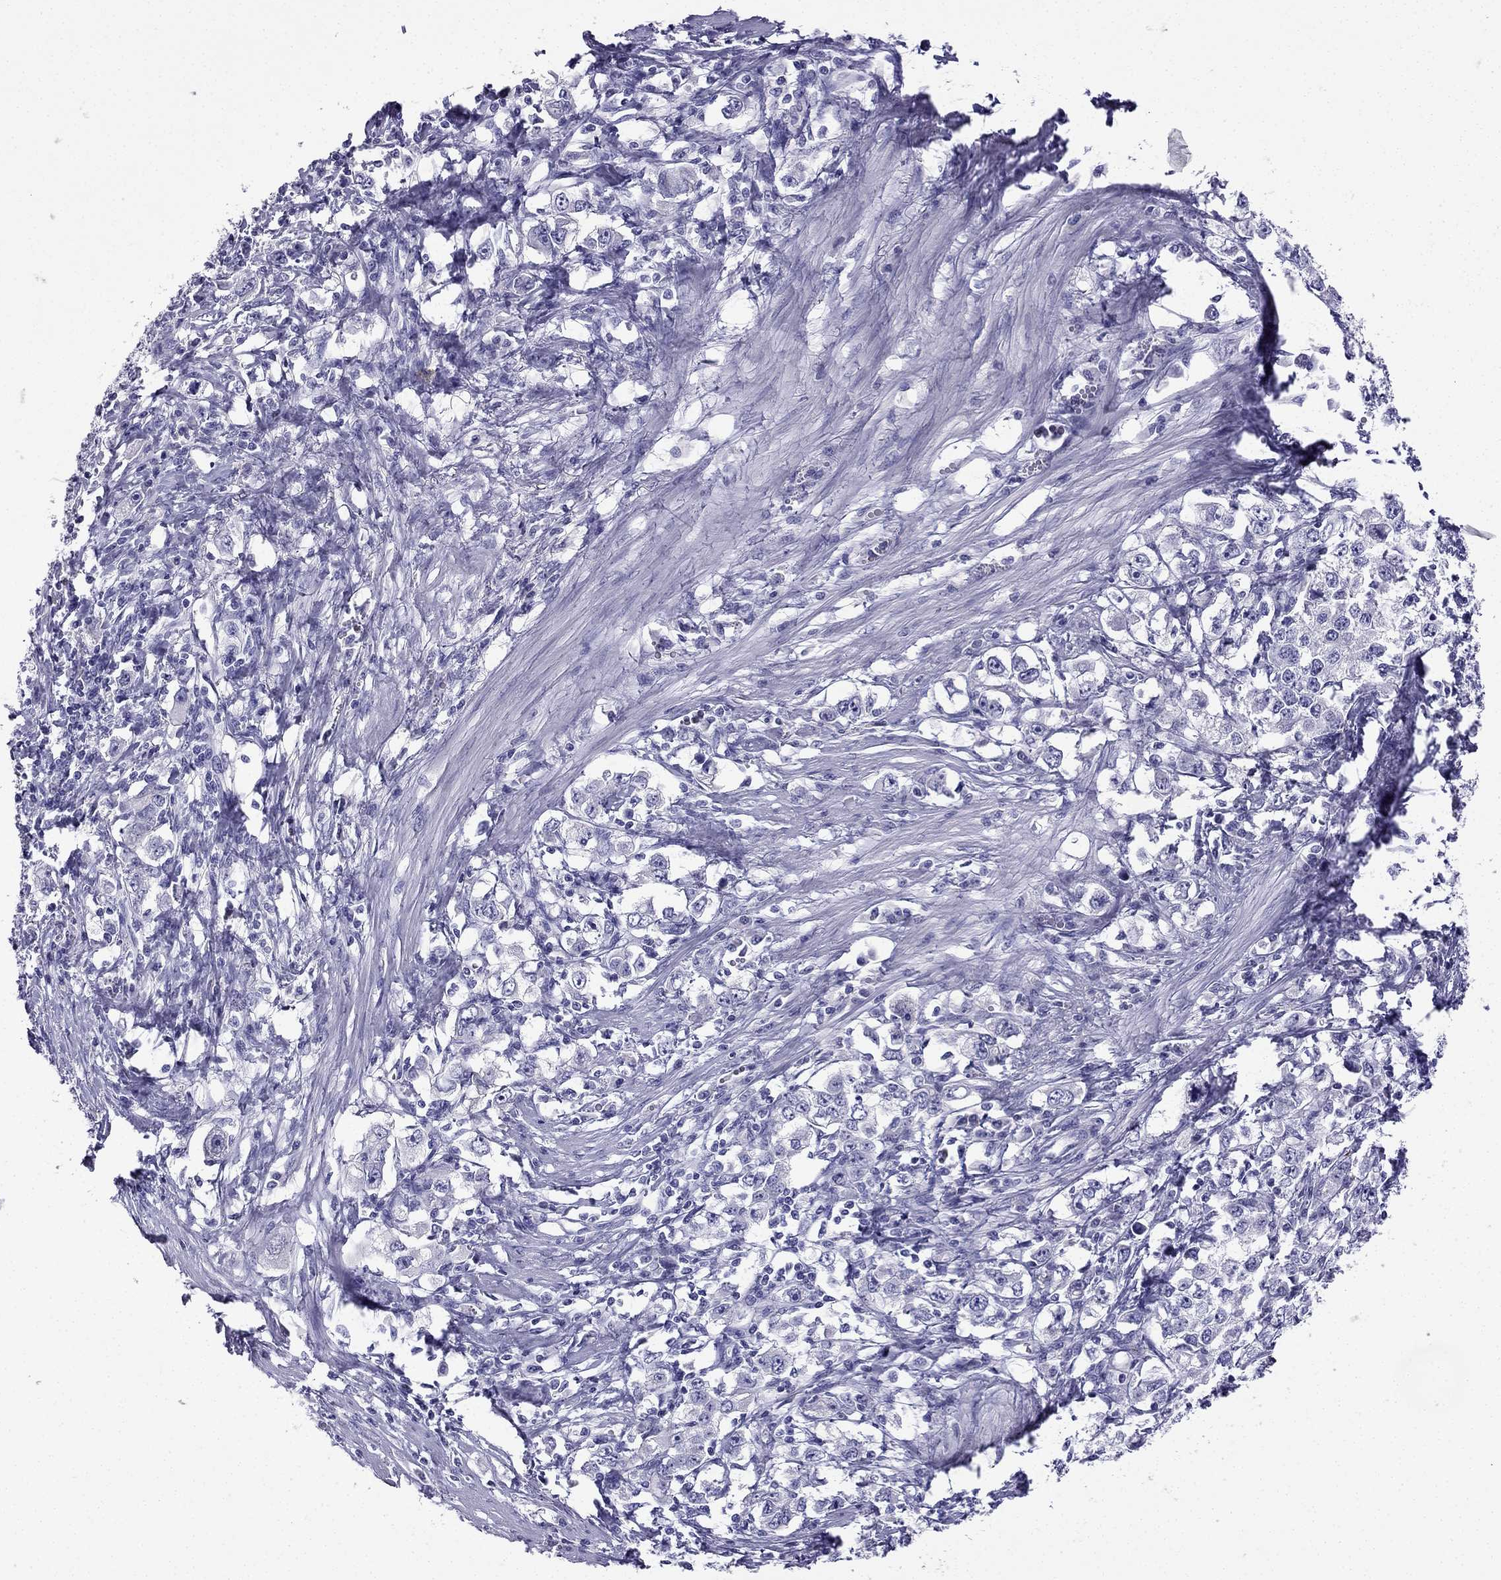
{"staining": {"intensity": "negative", "quantity": "none", "location": "none"}, "tissue": "stomach cancer", "cell_type": "Tumor cells", "image_type": "cancer", "snomed": [{"axis": "morphology", "description": "Adenocarcinoma, NOS"}, {"axis": "topography", "description": "Stomach, lower"}], "caption": "The immunohistochemistry photomicrograph has no significant expression in tumor cells of stomach cancer (adenocarcinoma) tissue.", "gene": "NPTX1", "patient": {"sex": "female", "age": 72}}